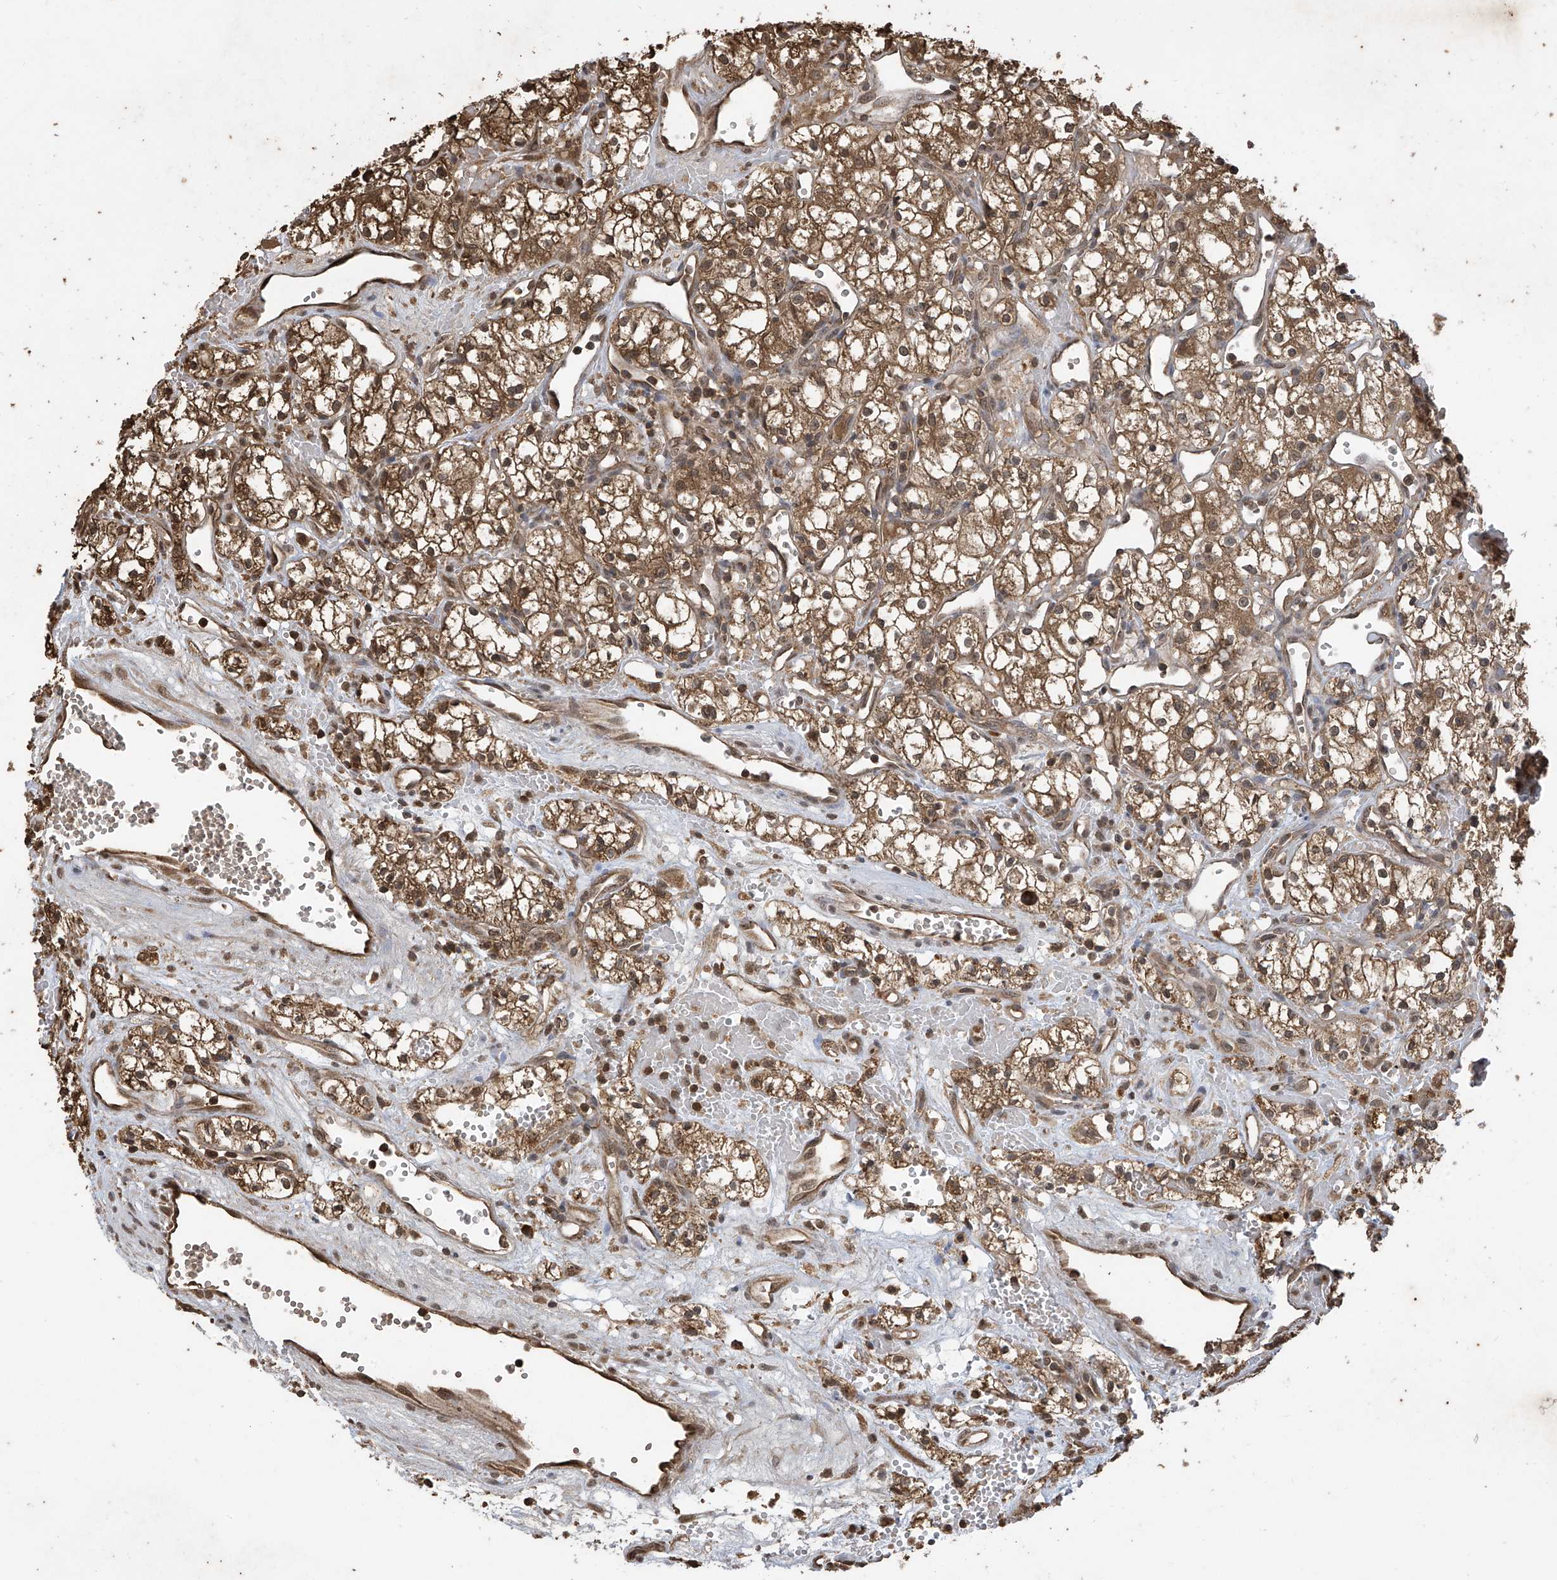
{"staining": {"intensity": "moderate", "quantity": ">75%", "location": "cytoplasmic/membranous"}, "tissue": "renal cancer", "cell_type": "Tumor cells", "image_type": "cancer", "snomed": [{"axis": "morphology", "description": "Adenocarcinoma, NOS"}, {"axis": "topography", "description": "Kidney"}], "caption": "Protein positivity by immunohistochemistry (IHC) shows moderate cytoplasmic/membranous positivity in about >75% of tumor cells in renal adenocarcinoma.", "gene": "PNPT1", "patient": {"sex": "male", "age": 59}}